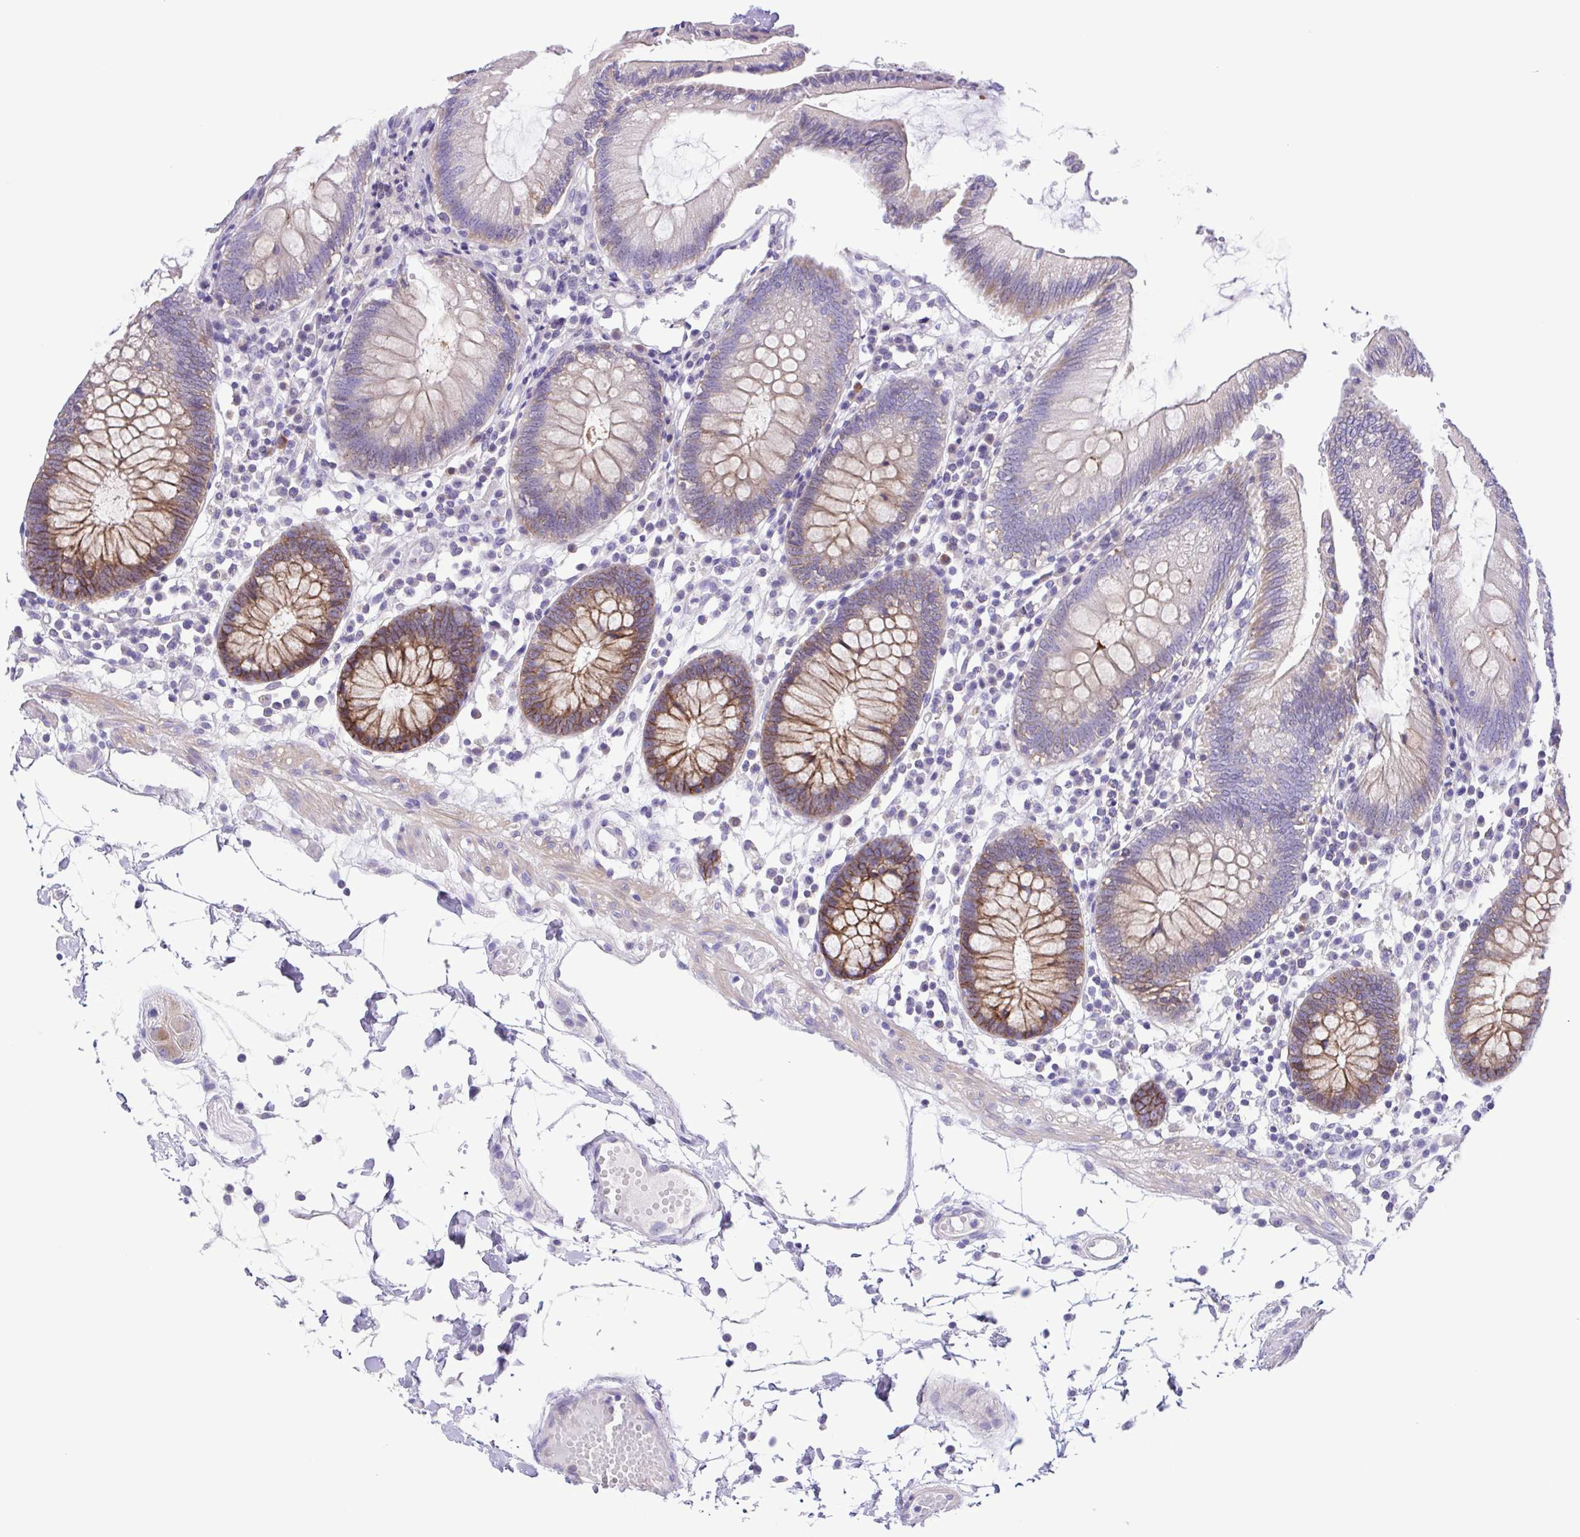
{"staining": {"intensity": "negative", "quantity": "none", "location": "none"}, "tissue": "colon", "cell_type": "Endothelial cells", "image_type": "normal", "snomed": [{"axis": "morphology", "description": "Normal tissue, NOS"}, {"axis": "morphology", "description": "Adenocarcinoma, NOS"}, {"axis": "topography", "description": "Colon"}], "caption": "Photomicrograph shows no significant protein expression in endothelial cells of normal colon.", "gene": "ISM2", "patient": {"sex": "male", "age": 83}}